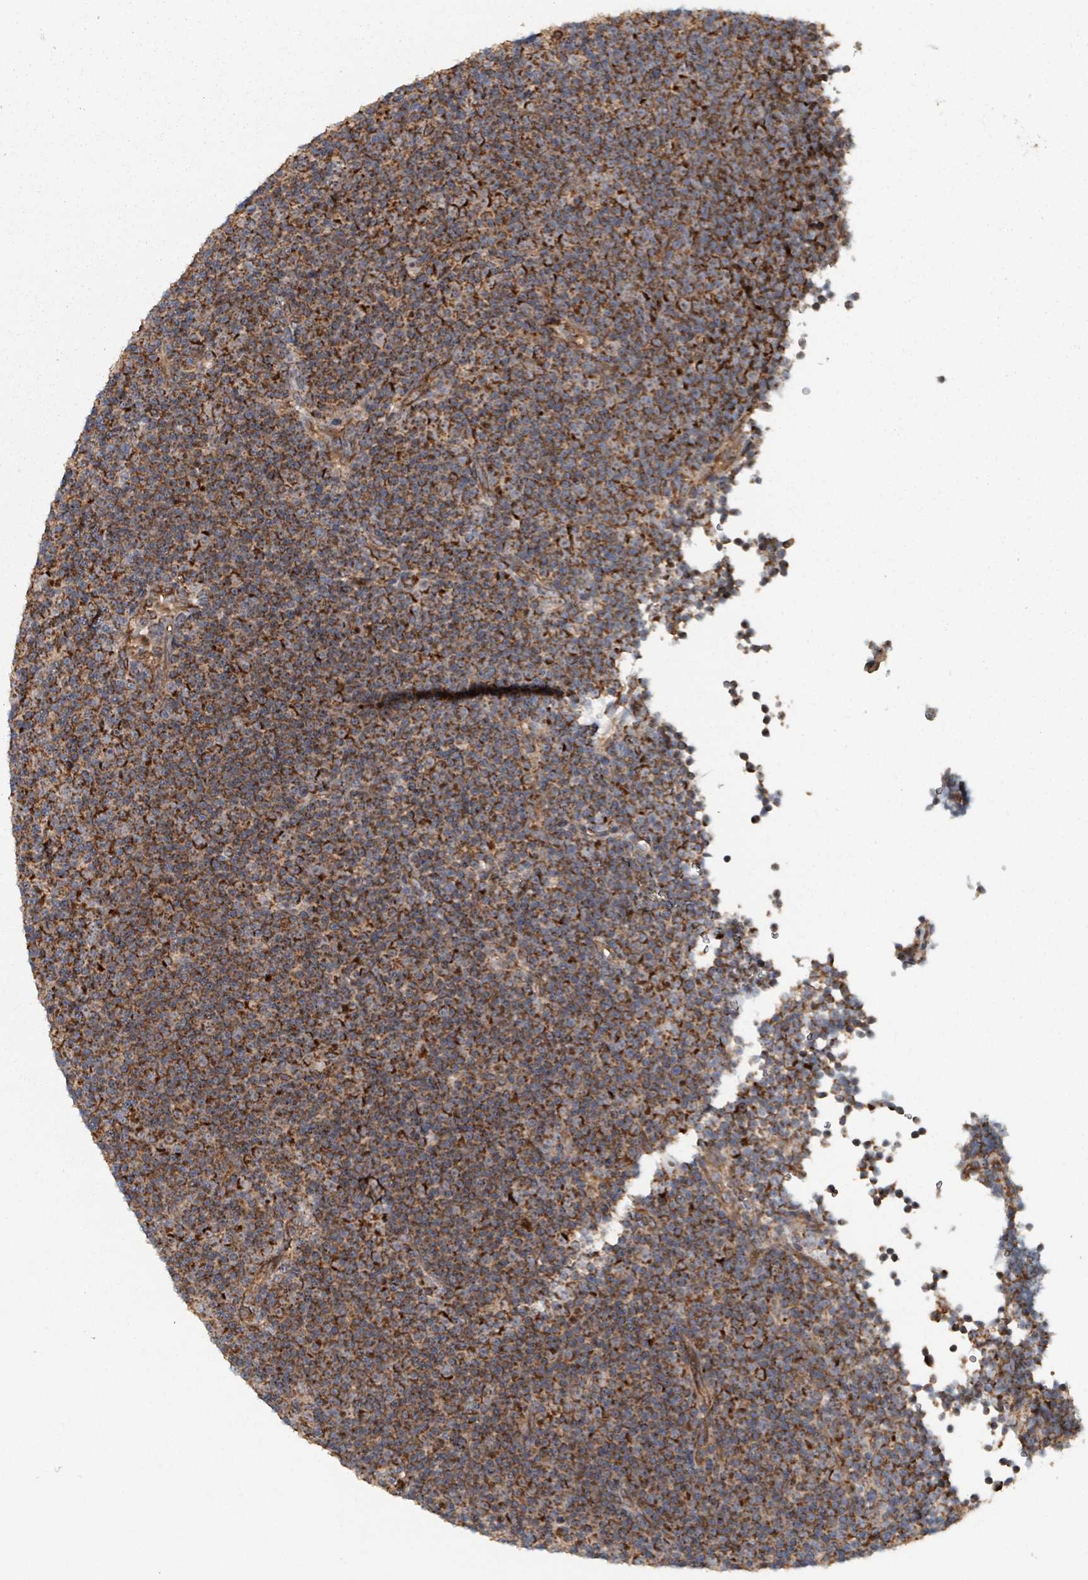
{"staining": {"intensity": "strong", "quantity": ">75%", "location": "cytoplasmic/membranous"}, "tissue": "lymphoma", "cell_type": "Tumor cells", "image_type": "cancer", "snomed": [{"axis": "morphology", "description": "Malignant lymphoma, non-Hodgkin's type, Low grade"}, {"axis": "topography", "description": "Lymph node"}], "caption": "Protein staining by immunohistochemistry shows strong cytoplasmic/membranous staining in about >75% of tumor cells in lymphoma. (DAB = brown stain, brightfield microscopy at high magnification).", "gene": "MRPL4", "patient": {"sex": "female", "age": 67}}